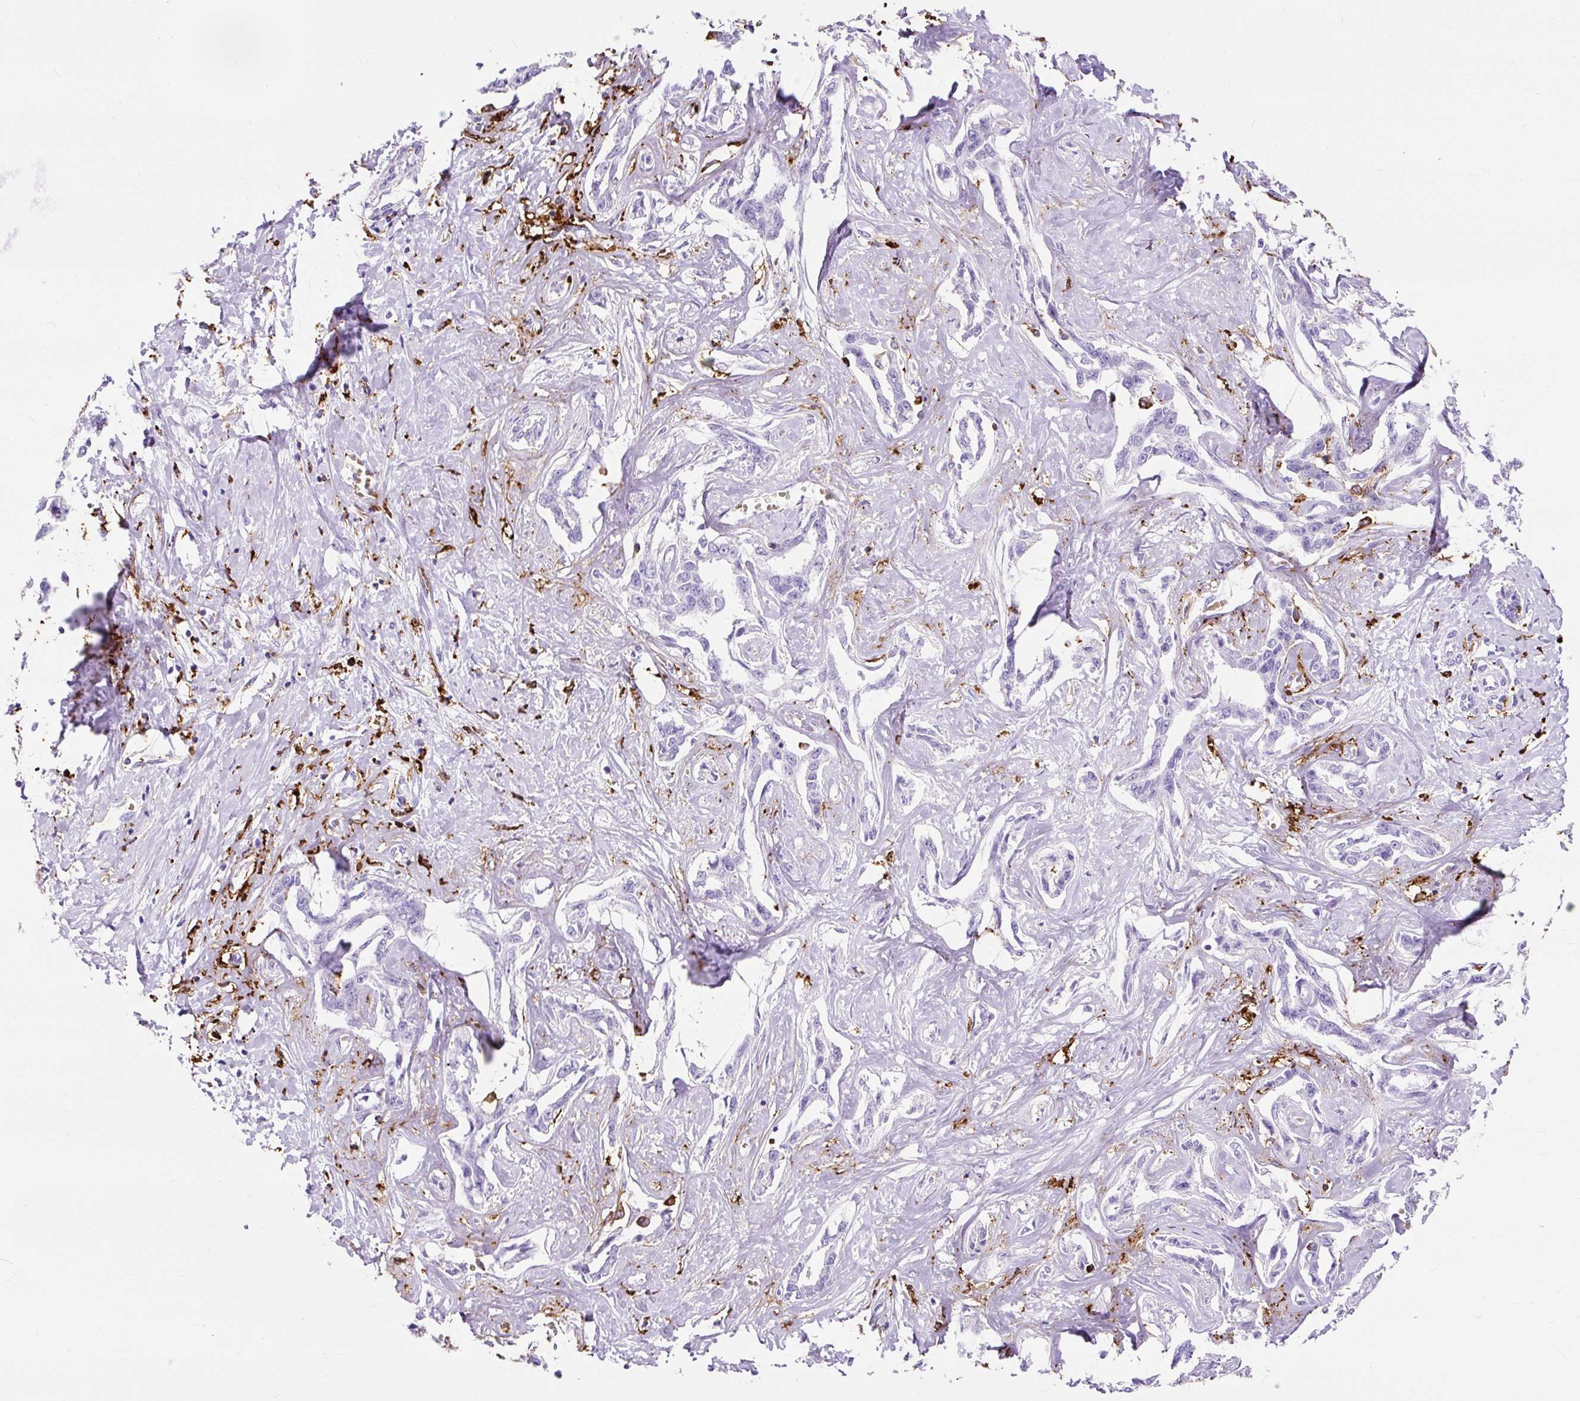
{"staining": {"intensity": "negative", "quantity": "none", "location": "none"}, "tissue": "liver cancer", "cell_type": "Tumor cells", "image_type": "cancer", "snomed": [{"axis": "morphology", "description": "Cholangiocarcinoma"}, {"axis": "topography", "description": "Liver"}], "caption": "This is an immunohistochemistry (IHC) micrograph of liver cholangiocarcinoma. There is no staining in tumor cells.", "gene": "HLA-DRA", "patient": {"sex": "male", "age": 59}}